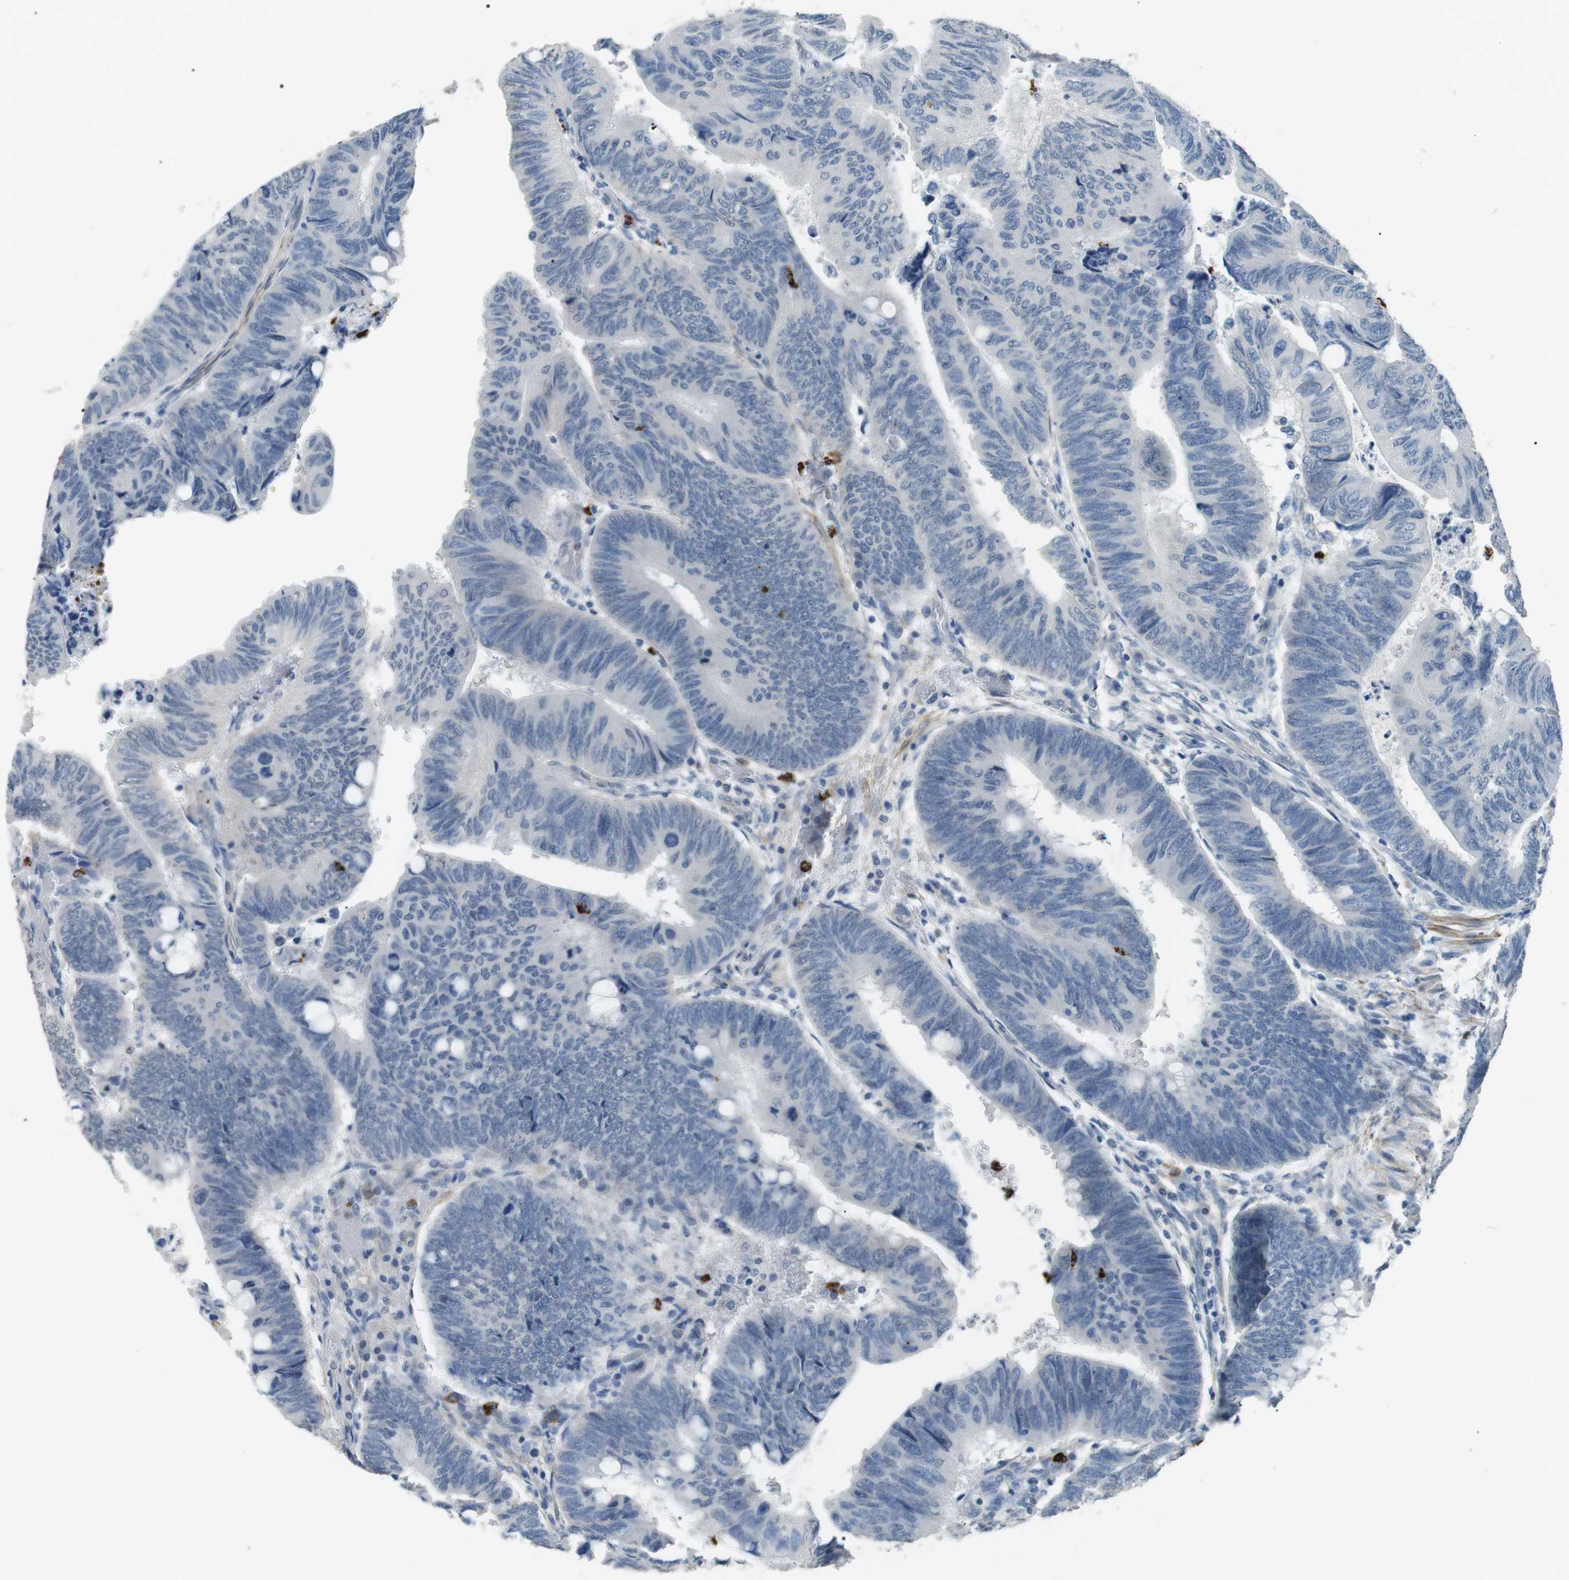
{"staining": {"intensity": "negative", "quantity": "none", "location": "none"}, "tissue": "colorectal cancer", "cell_type": "Tumor cells", "image_type": "cancer", "snomed": [{"axis": "morphology", "description": "Normal tissue, NOS"}, {"axis": "morphology", "description": "Adenocarcinoma, NOS"}, {"axis": "topography", "description": "Rectum"}, {"axis": "topography", "description": "Peripheral nerve tissue"}], "caption": "IHC of colorectal adenocarcinoma exhibits no positivity in tumor cells. (Brightfield microscopy of DAB (3,3'-diaminobenzidine) immunohistochemistry at high magnification).", "gene": "GZMM", "patient": {"sex": "male", "age": 92}}